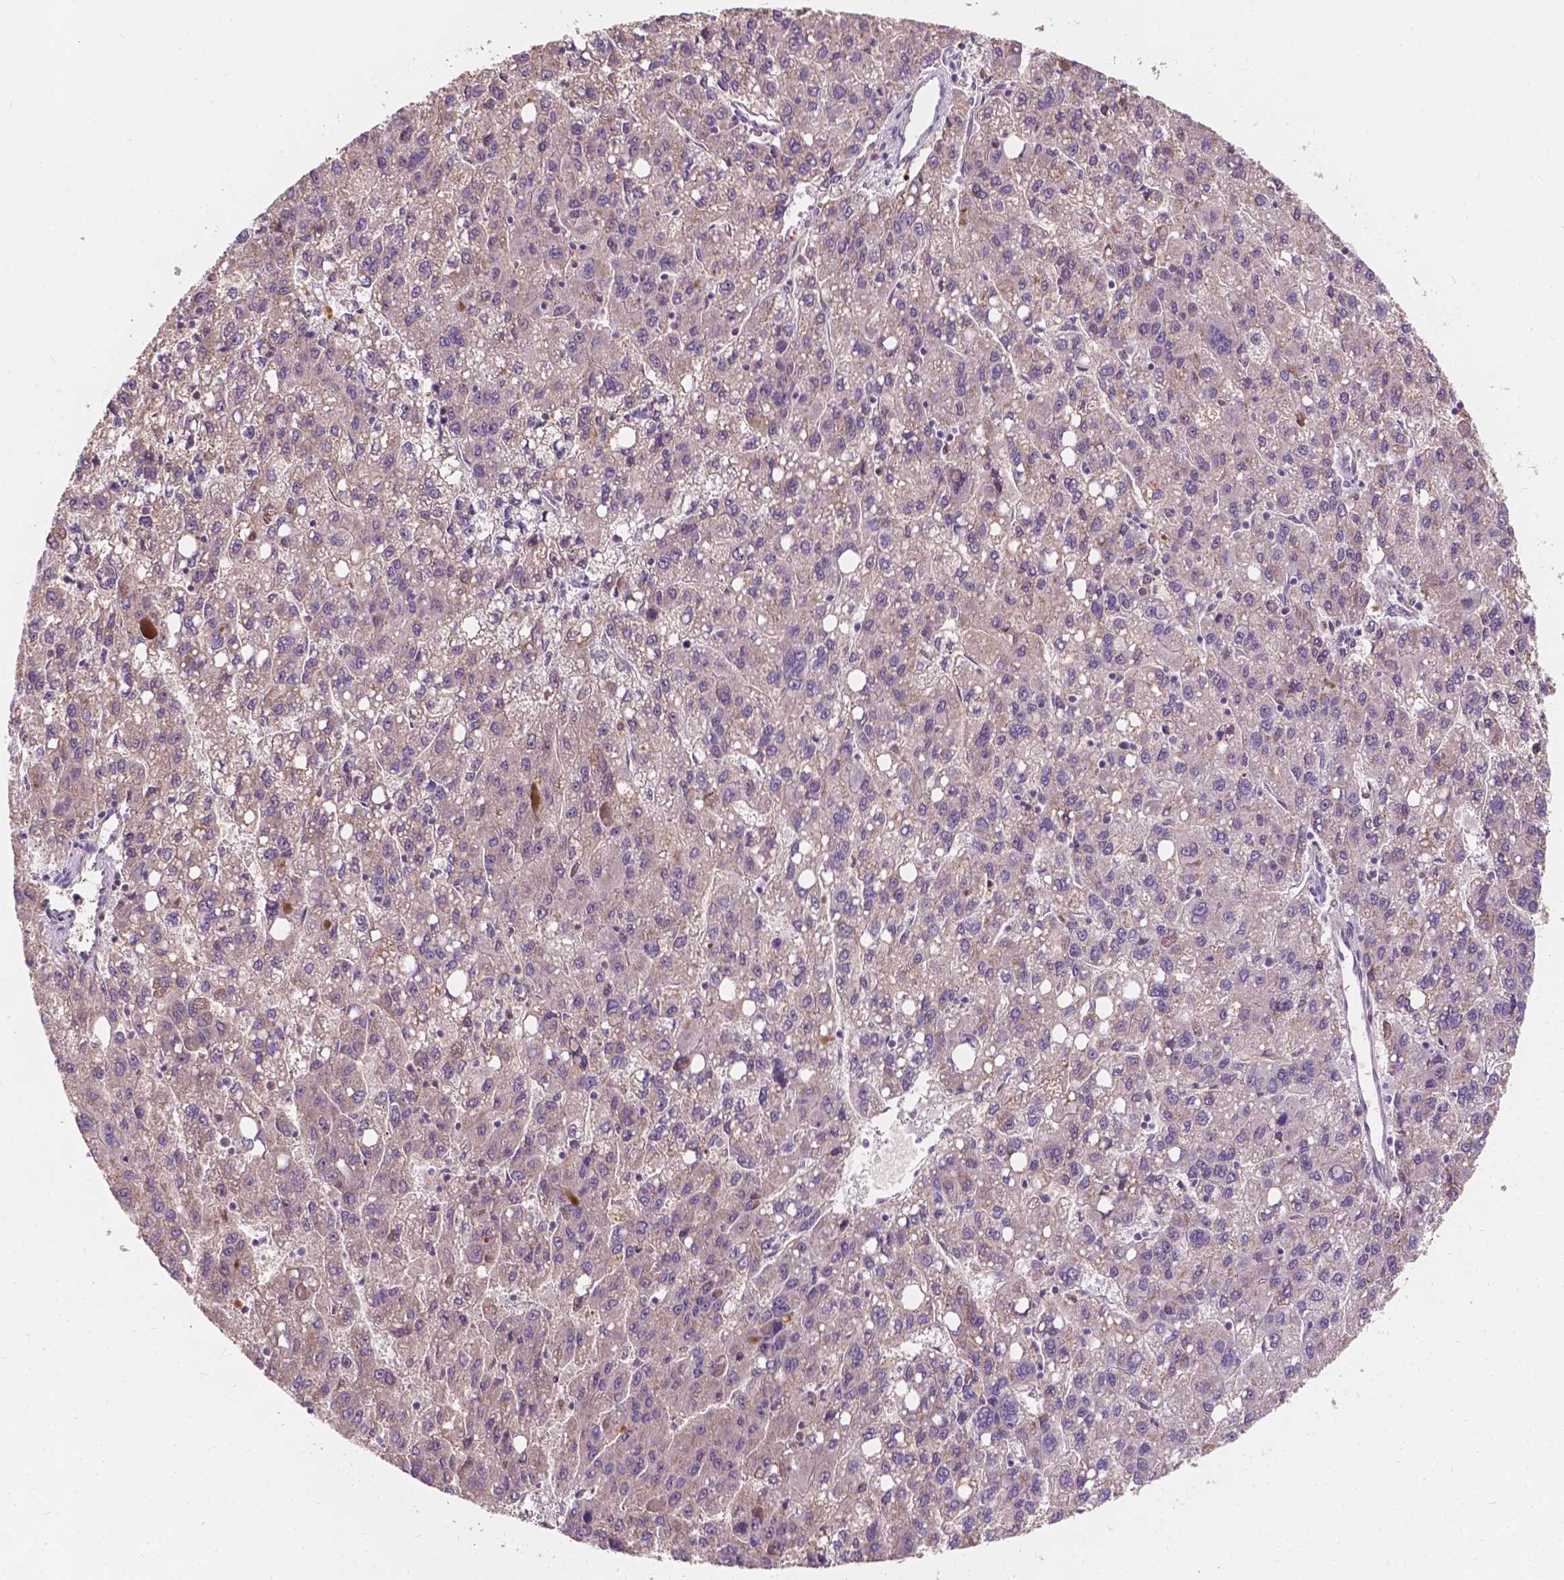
{"staining": {"intensity": "negative", "quantity": "none", "location": "none"}, "tissue": "liver cancer", "cell_type": "Tumor cells", "image_type": "cancer", "snomed": [{"axis": "morphology", "description": "Carcinoma, Hepatocellular, NOS"}, {"axis": "topography", "description": "Liver"}], "caption": "Immunohistochemistry (IHC) of human liver cancer (hepatocellular carcinoma) displays no positivity in tumor cells. The staining is performed using DAB (3,3'-diaminobenzidine) brown chromogen with nuclei counter-stained in using hematoxylin.", "gene": "DUSP16", "patient": {"sex": "female", "age": 82}}